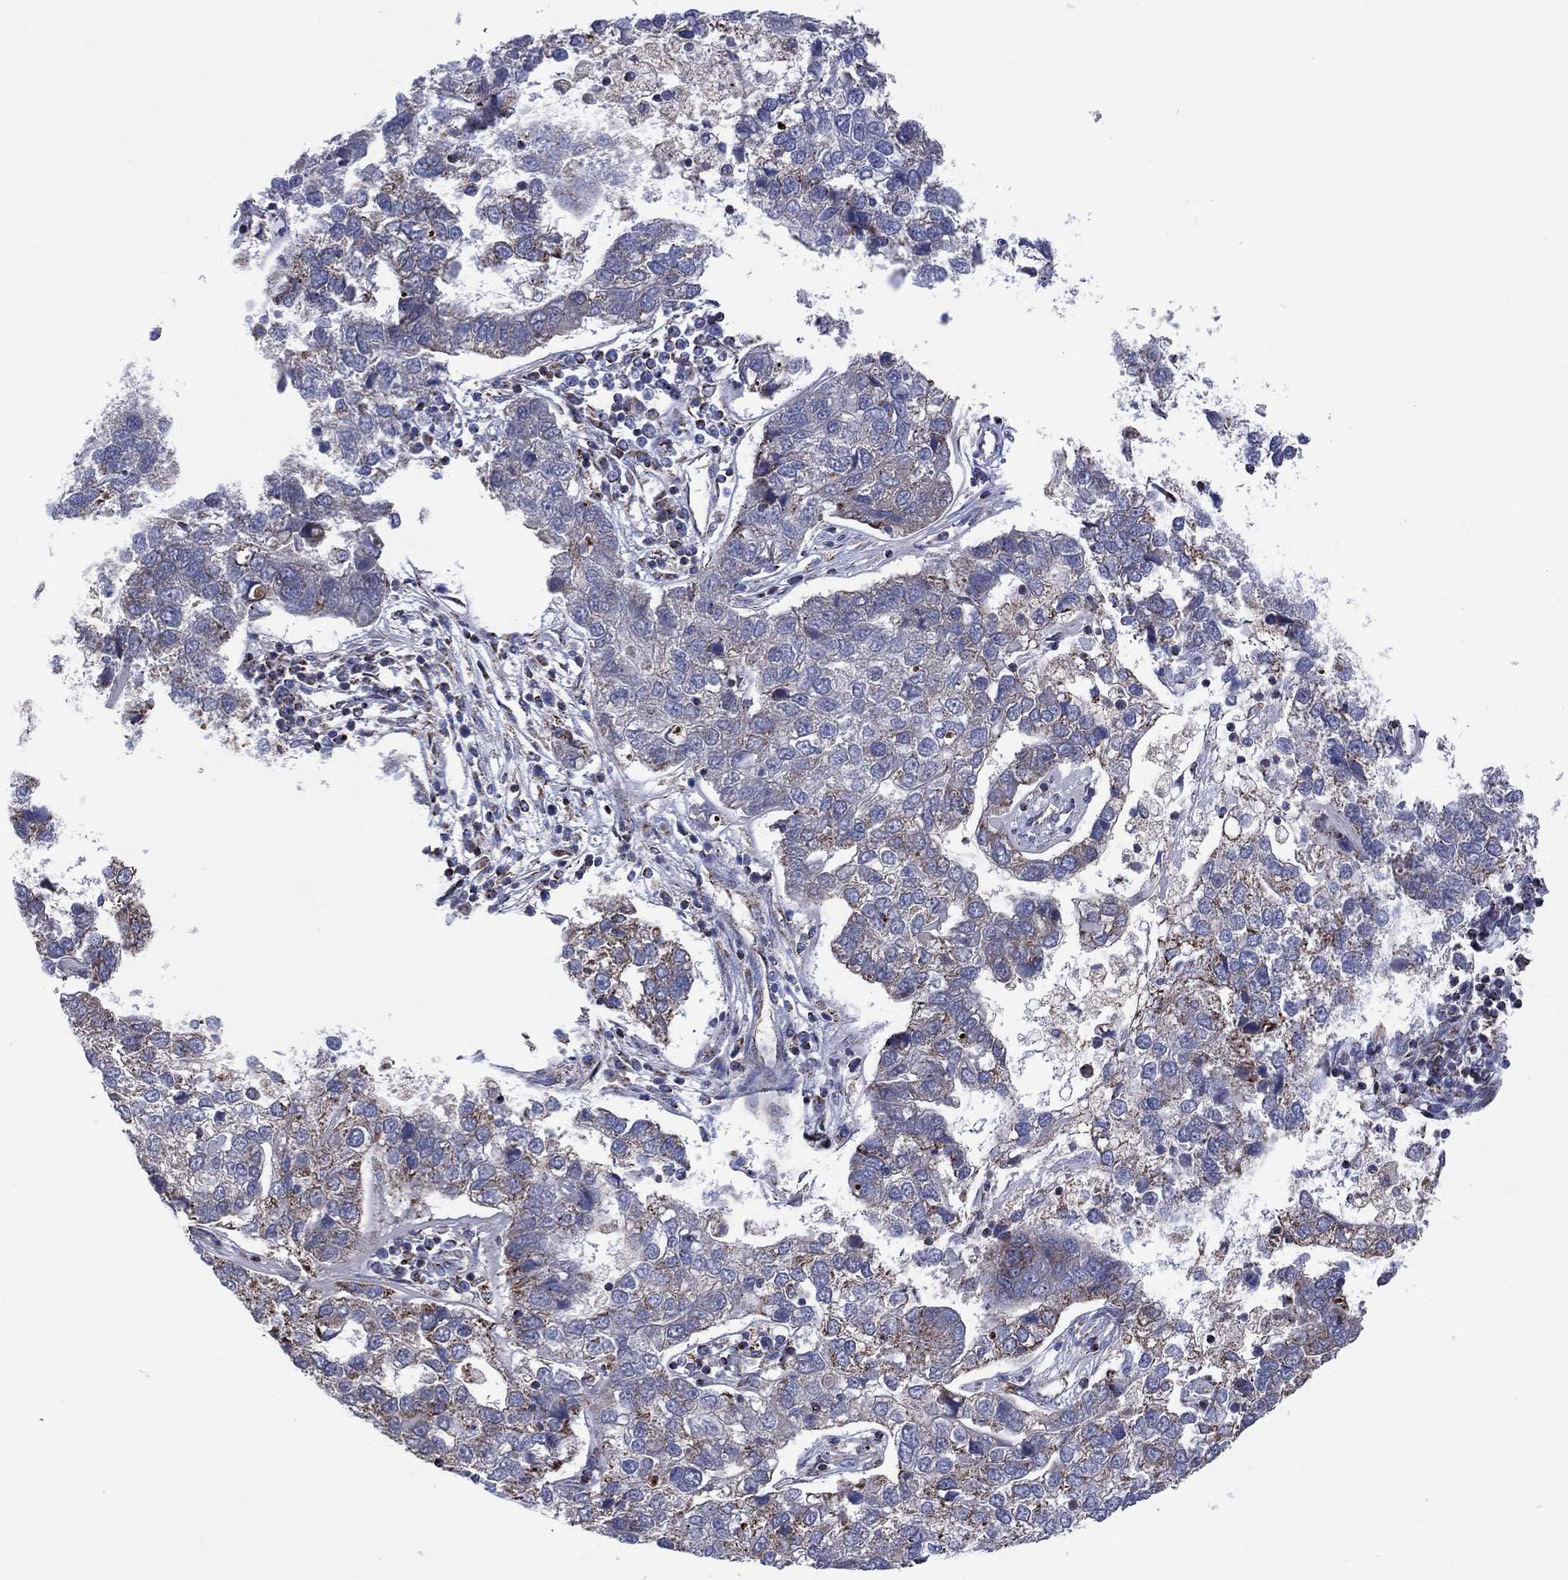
{"staining": {"intensity": "moderate", "quantity": "<25%", "location": "cytoplasmic/membranous"}, "tissue": "pancreatic cancer", "cell_type": "Tumor cells", "image_type": "cancer", "snomed": [{"axis": "morphology", "description": "Adenocarcinoma, NOS"}, {"axis": "topography", "description": "Pancreas"}], "caption": "Human pancreatic cancer stained for a protein (brown) shows moderate cytoplasmic/membranous positive staining in approximately <25% of tumor cells.", "gene": "PIDD1", "patient": {"sex": "female", "age": 61}}